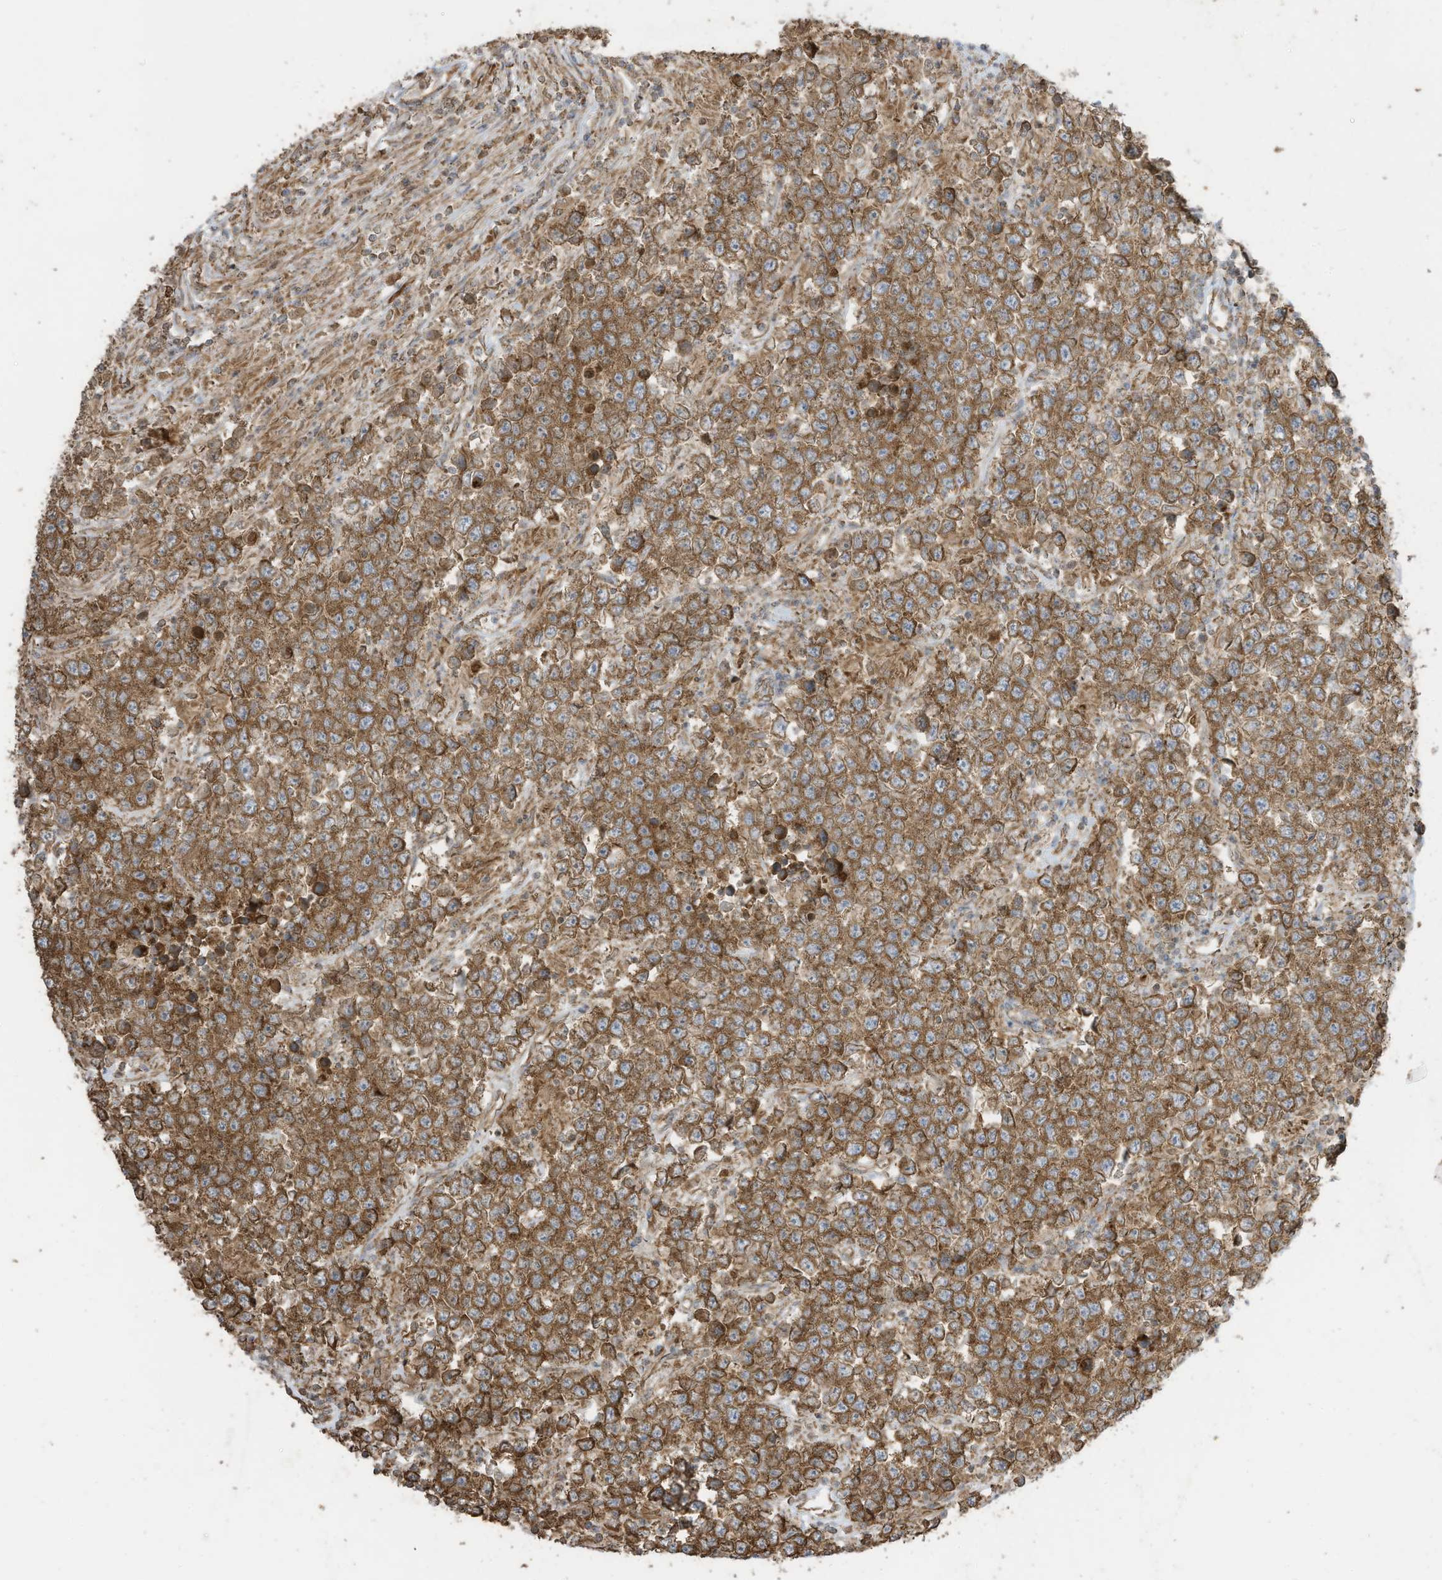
{"staining": {"intensity": "moderate", "quantity": ">75%", "location": "cytoplasmic/membranous"}, "tissue": "testis cancer", "cell_type": "Tumor cells", "image_type": "cancer", "snomed": [{"axis": "morphology", "description": "Normal tissue, NOS"}, {"axis": "morphology", "description": "Urothelial carcinoma, High grade"}, {"axis": "morphology", "description": "Seminoma, NOS"}, {"axis": "morphology", "description": "Carcinoma, Embryonal, NOS"}, {"axis": "topography", "description": "Urinary bladder"}, {"axis": "topography", "description": "Testis"}], "caption": "Approximately >75% of tumor cells in testis cancer (high-grade urothelial carcinoma) show moderate cytoplasmic/membranous protein staining as visualized by brown immunohistochemical staining.", "gene": "CGAS", "patient": {"sex": "male", "age": 41}}